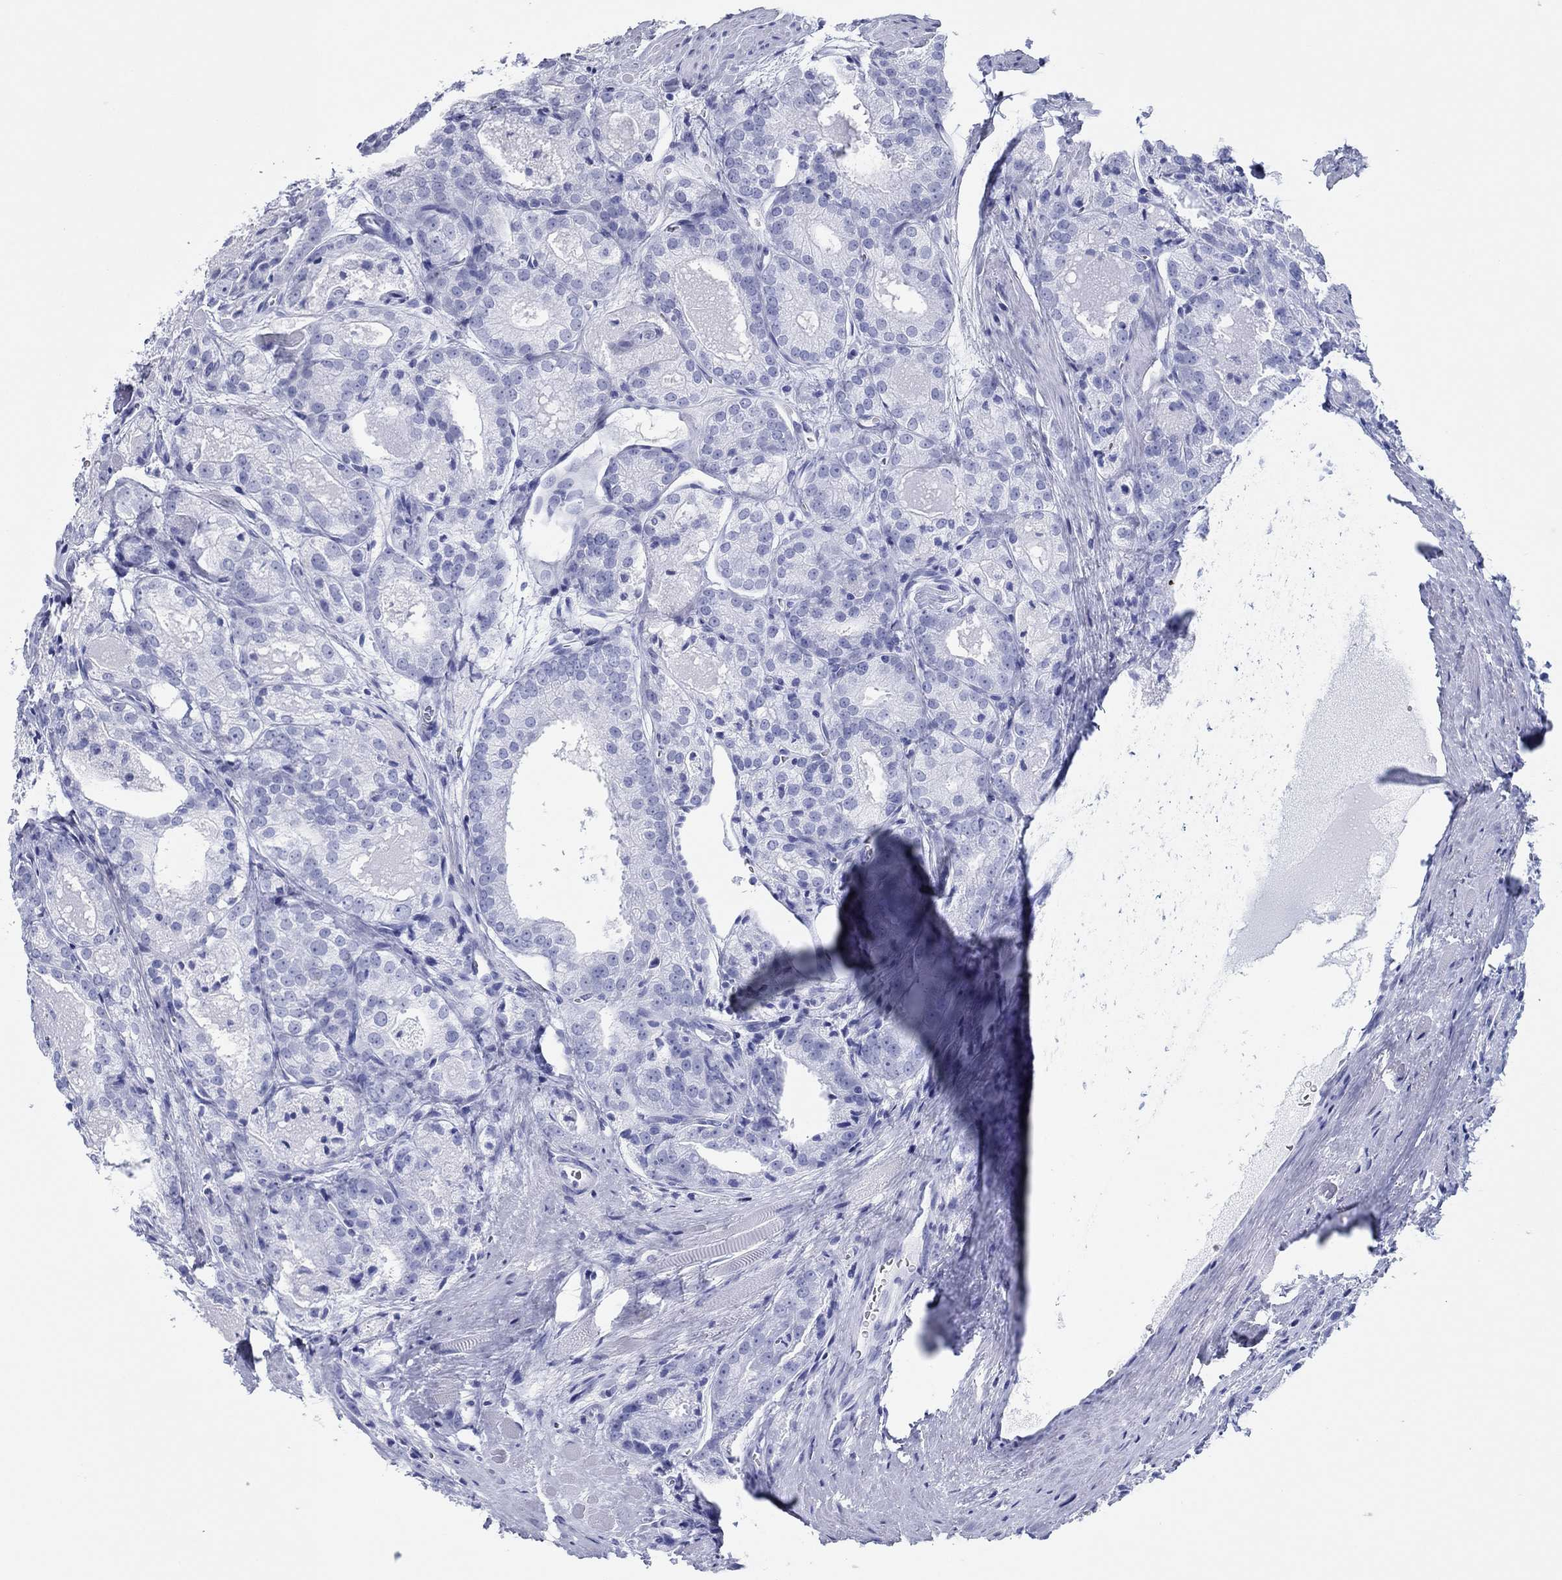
{"staining": {"intensity": "negative", "quantity": "none", "location": "none"}, "tissue": "prostate cancer", "cell_type": "Tumor cells", "image_type": "cancer", "snomed": [{"axis": "morphology", "description": "Adenocarcinoma, NOS"}, {"axis": "morphology", "description": "Adenocarcinoma, High grade"}, {"axis": "topography", "description": "Prostate"}], "caption": "There is no significant positivity in tumor cells of prostate cancer (adenocarcinoma (high-grade)). (Stains: DAB (3,3'-diaminobenzidine) IHC with hematoxylin counter stain, Microscopy: brightfield microscopy at high magnification).", "gene": "ITGAE", "patient": {"sex": "male", "age": 70}}